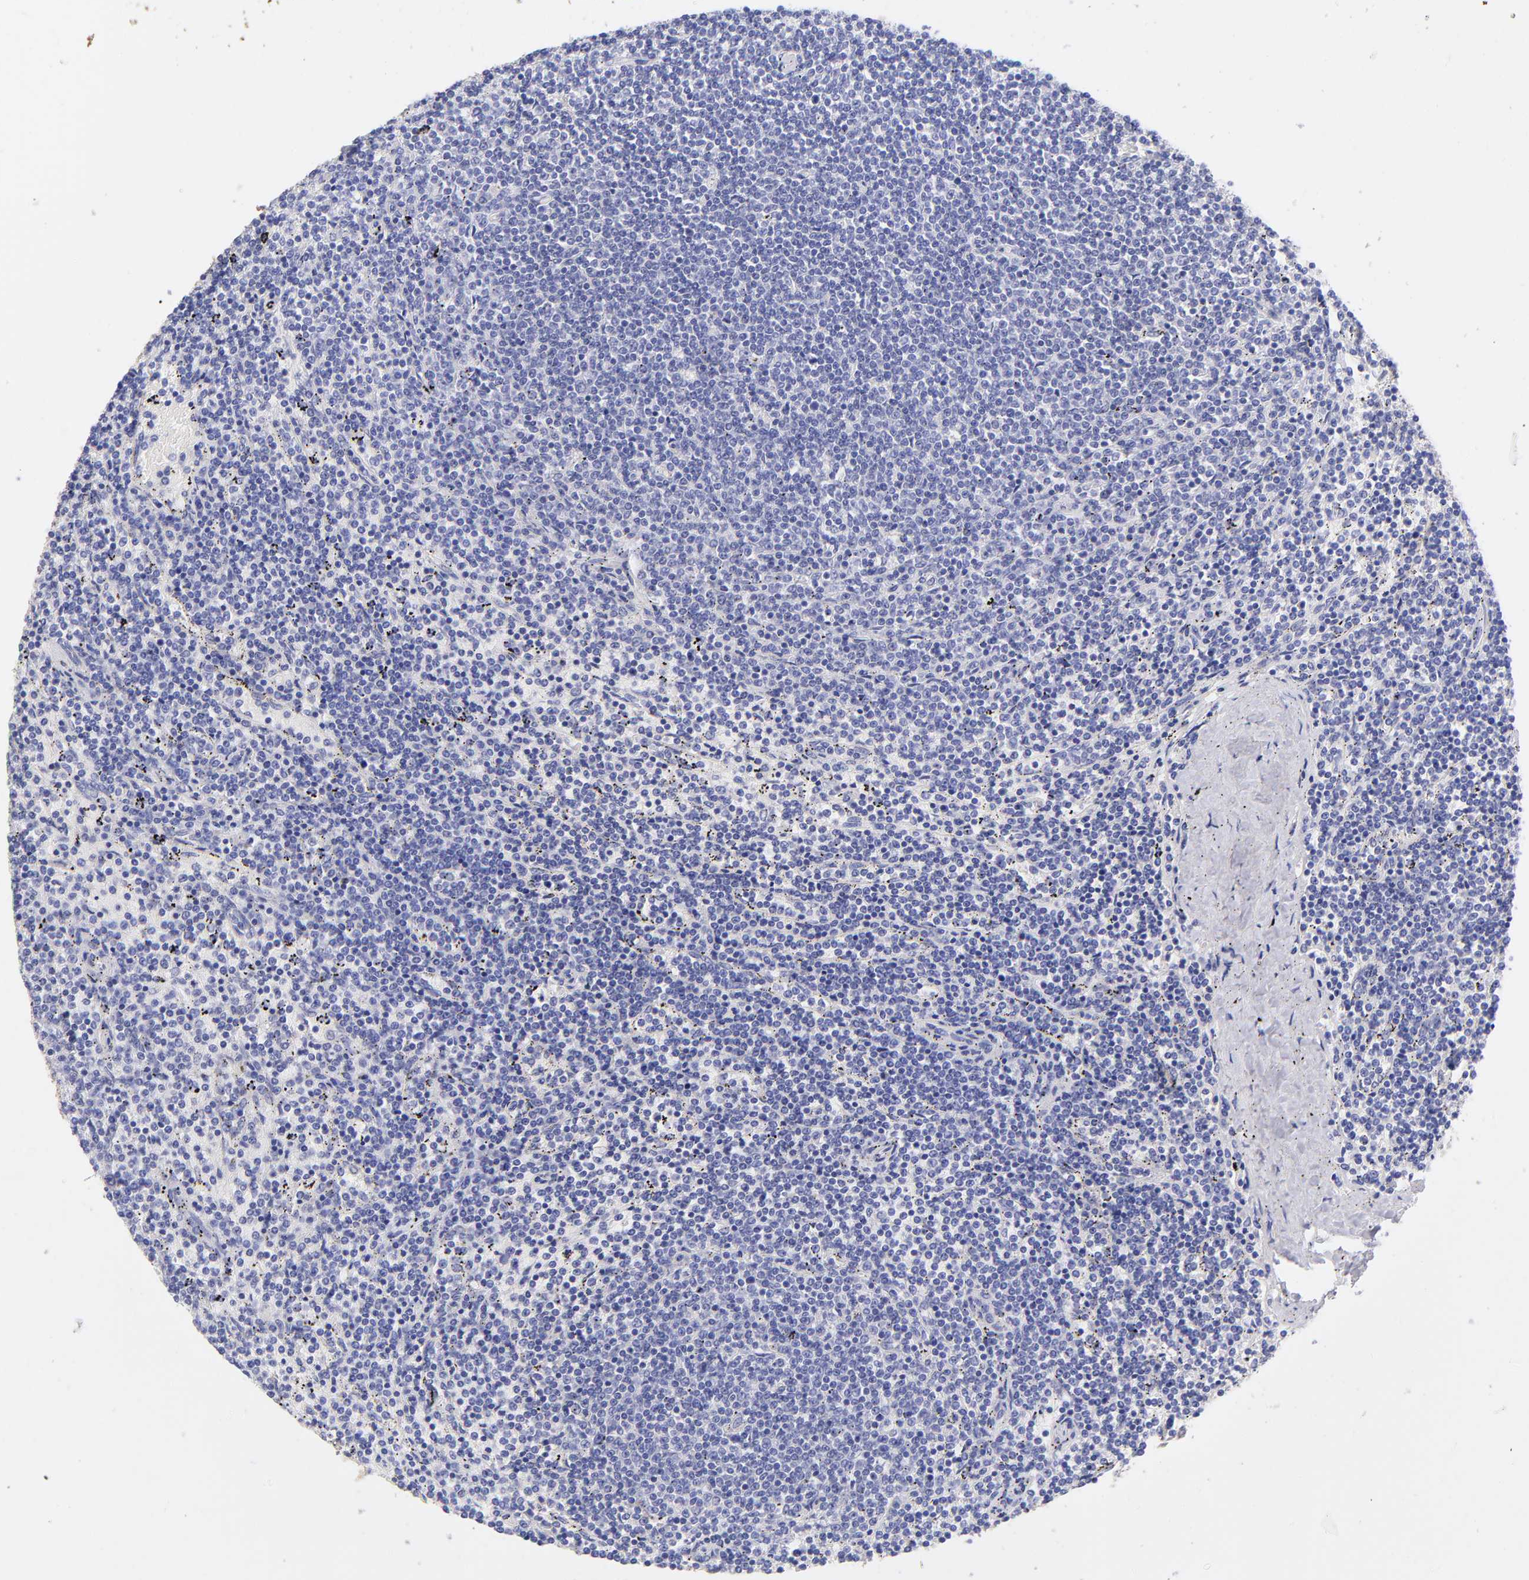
{"staining": {"intensity": "negative", "quantity": "none", "location": "none"}, "tissue": "lymphoma", "cell_type": "Tumor cells", "image_type": "cancer", "snomed": [{"axis": "morphology", "description": "Malignant lymphoma, non-Hodgkin's type, Low grade"}, {"axis": "topography", "description": "Spleen"}], "caption": "This is an IHC micrograph of human malignant lymphoma, non-Hodgkin's type (low-grade). There is no staining in tumor cells.", "gene": "RAB3B", "patient": {"sex": "female", "age": 50}}